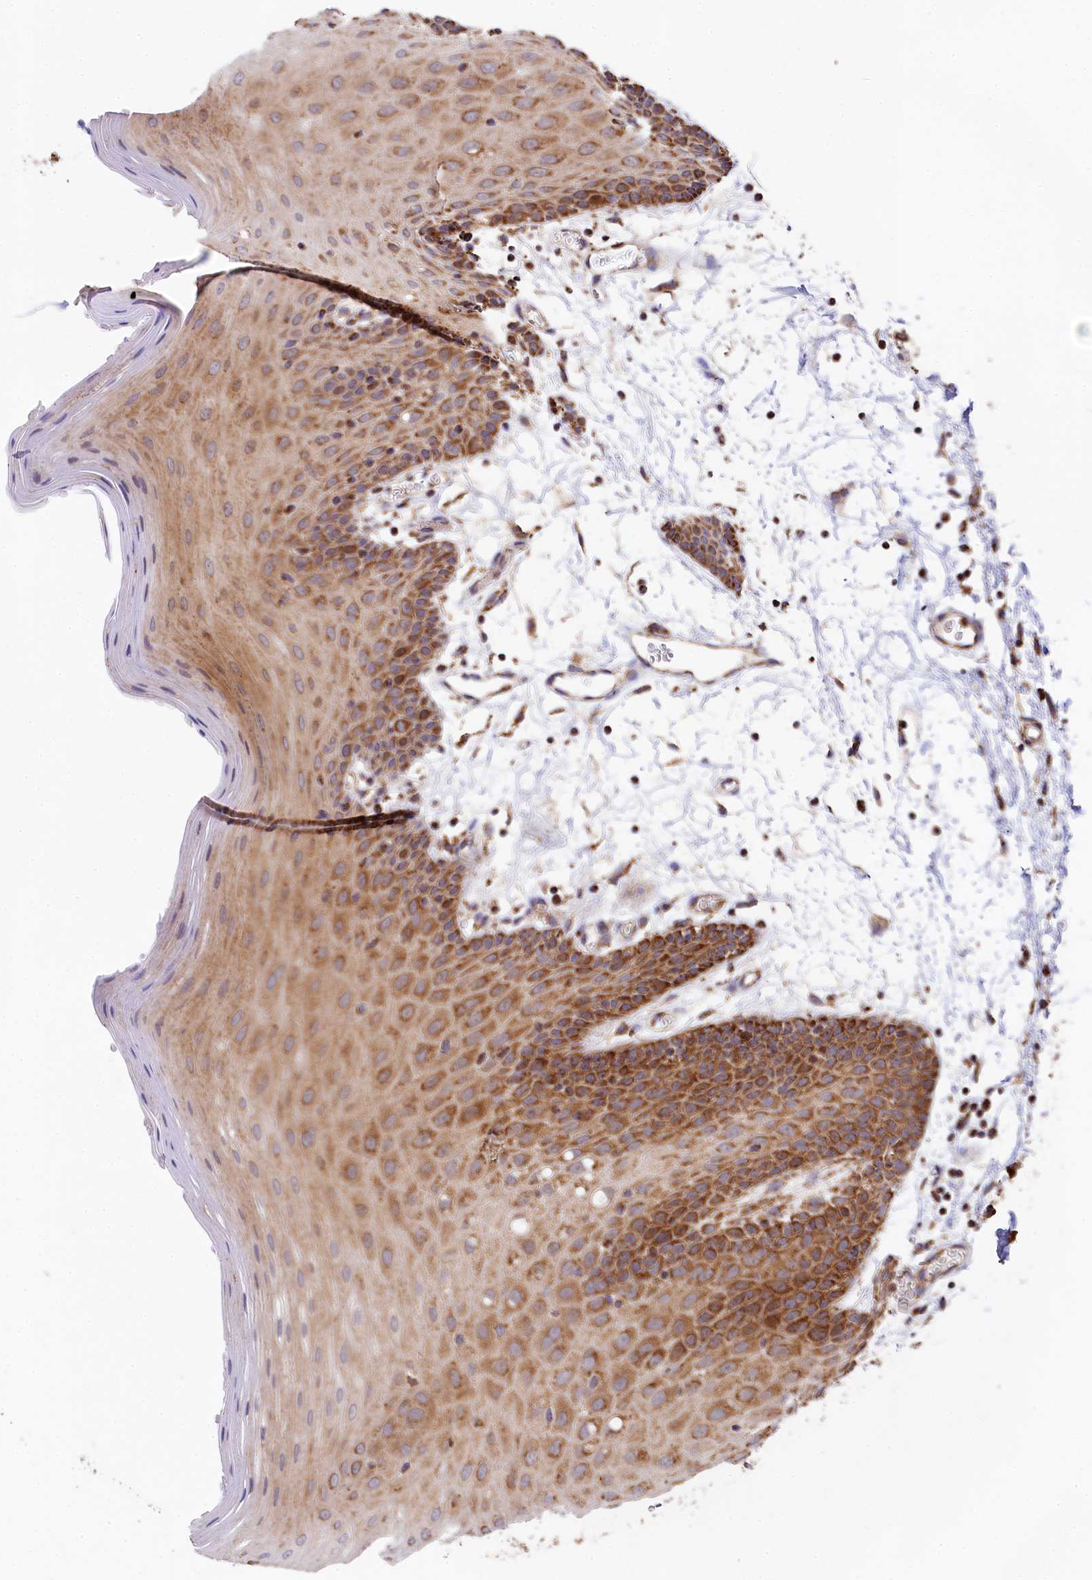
{"staining": {"intensity": "strong", "quantity": ">75%", "location": "cytoplasmic/membranous"}, "tissue": "oral mucosa", "cell_type": "Squamous epithelial cells", "image_type": "normal", "snomed": [{"axis": "morphology", "description": "Normal tissue, NOS"}, {"axis": "topography", "description": "Skeletal muscle"}, {"axis": "topography", "description": "Oral tissue"}, {"axis": "topography", "description": "Salivary gland"}, {"axis": "topography", "description": "Peripheral nerve tissue"}], "caption": "A high amount of strong cytoplasmic/membranous staining is identified in about >75% of squamous epithelial cells in unremarkable oral mucosa.", "gene": "CLYBL", "patient": {"sex": "male", "age": 54}}